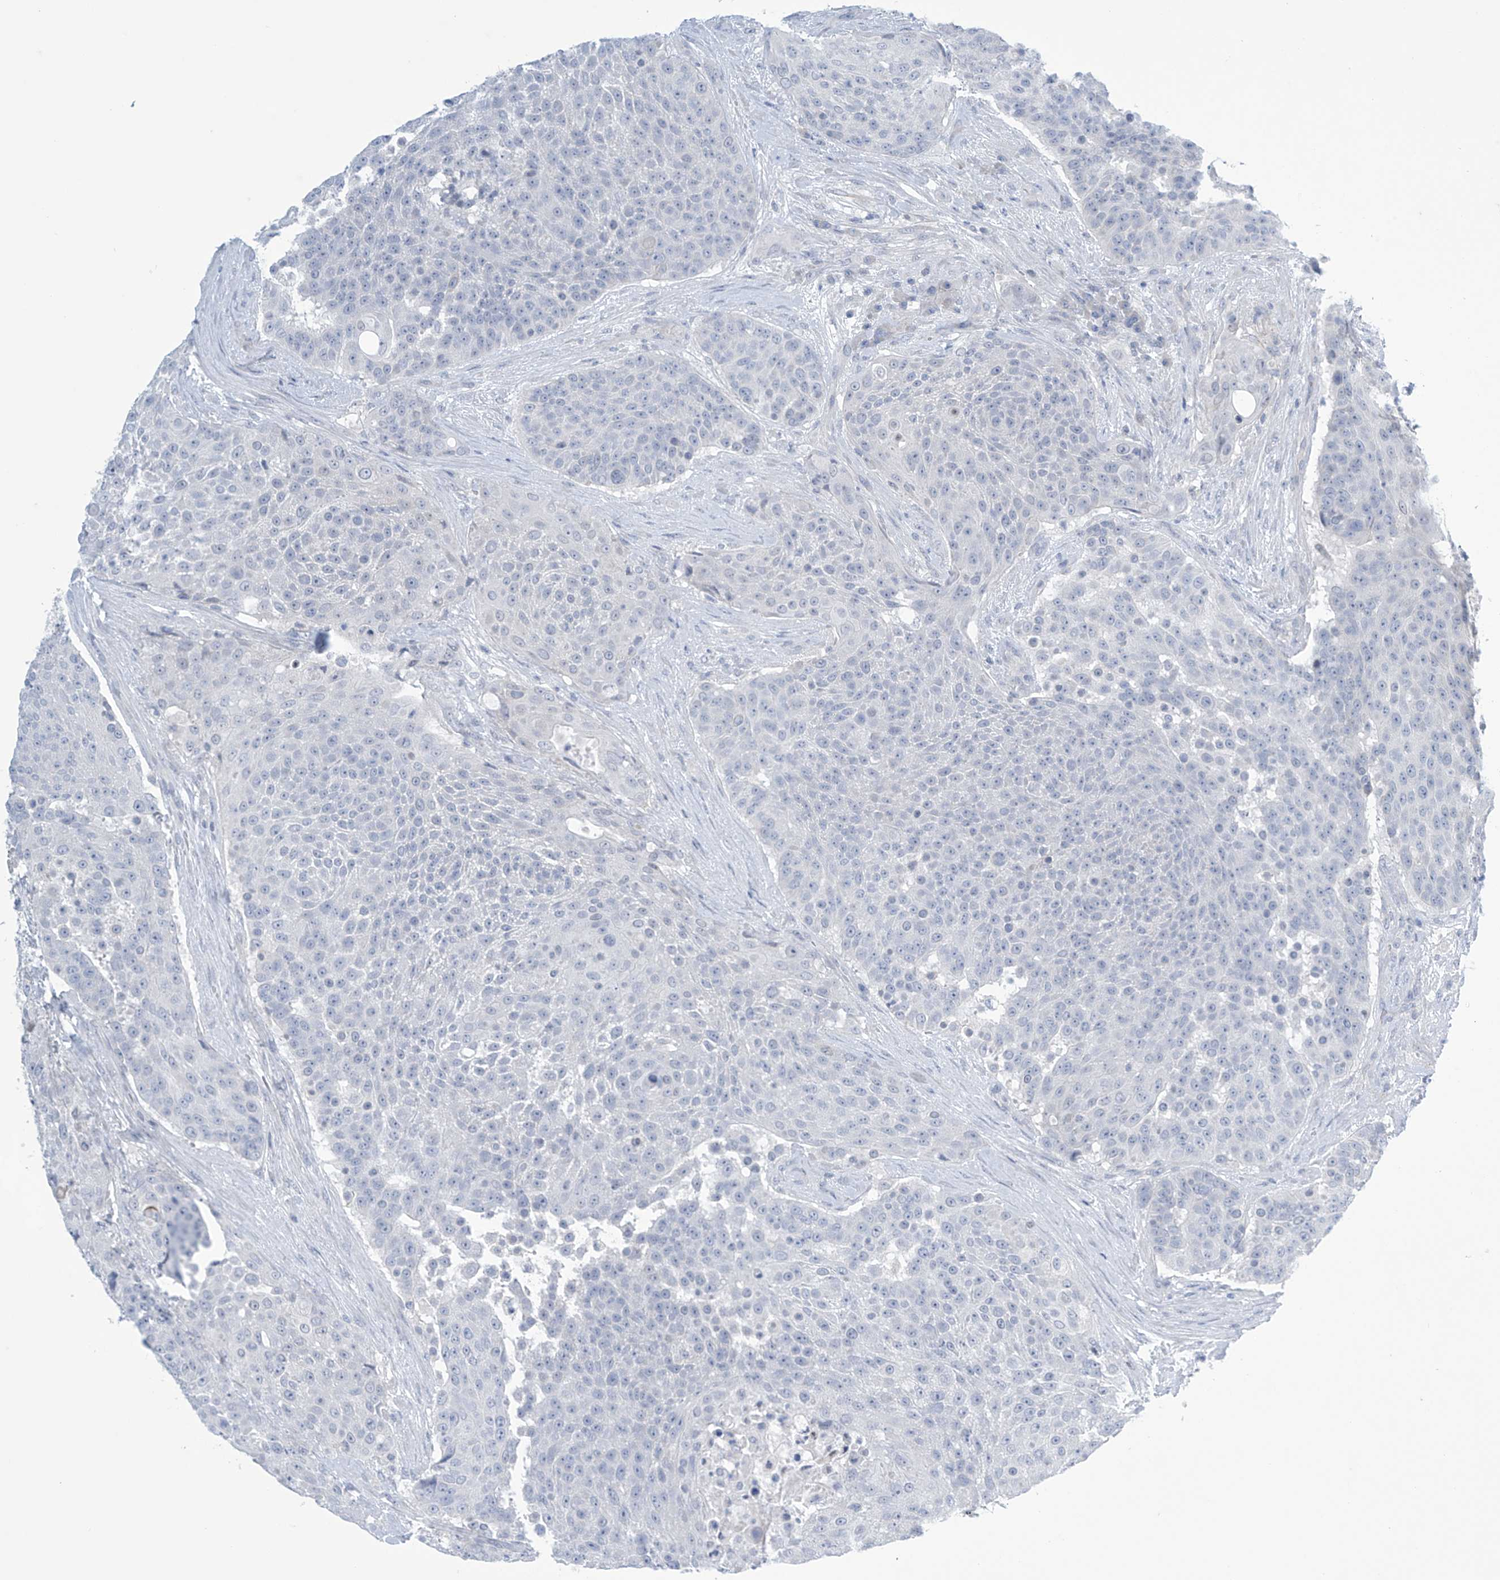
{"staining": {"intensity": "negative", "quantity": "none", "location": "none"}, "tissue": "urothelial cancer", "cell_type": "Tumor cells", "image_type": "cancer", "snomed": [{"axis": "morphology", "description": "Urothelial carcinoma, High grade"}, {"axis": "topography", "description": "Urinary bladder"}], "caption": "A high-resolution micrograph shows IHC staining of urothelial cancer, which reveals no significant expression in tumor cells.", "gene": "SLC35A5", "patient": {"sex": "female", "age": 63}}